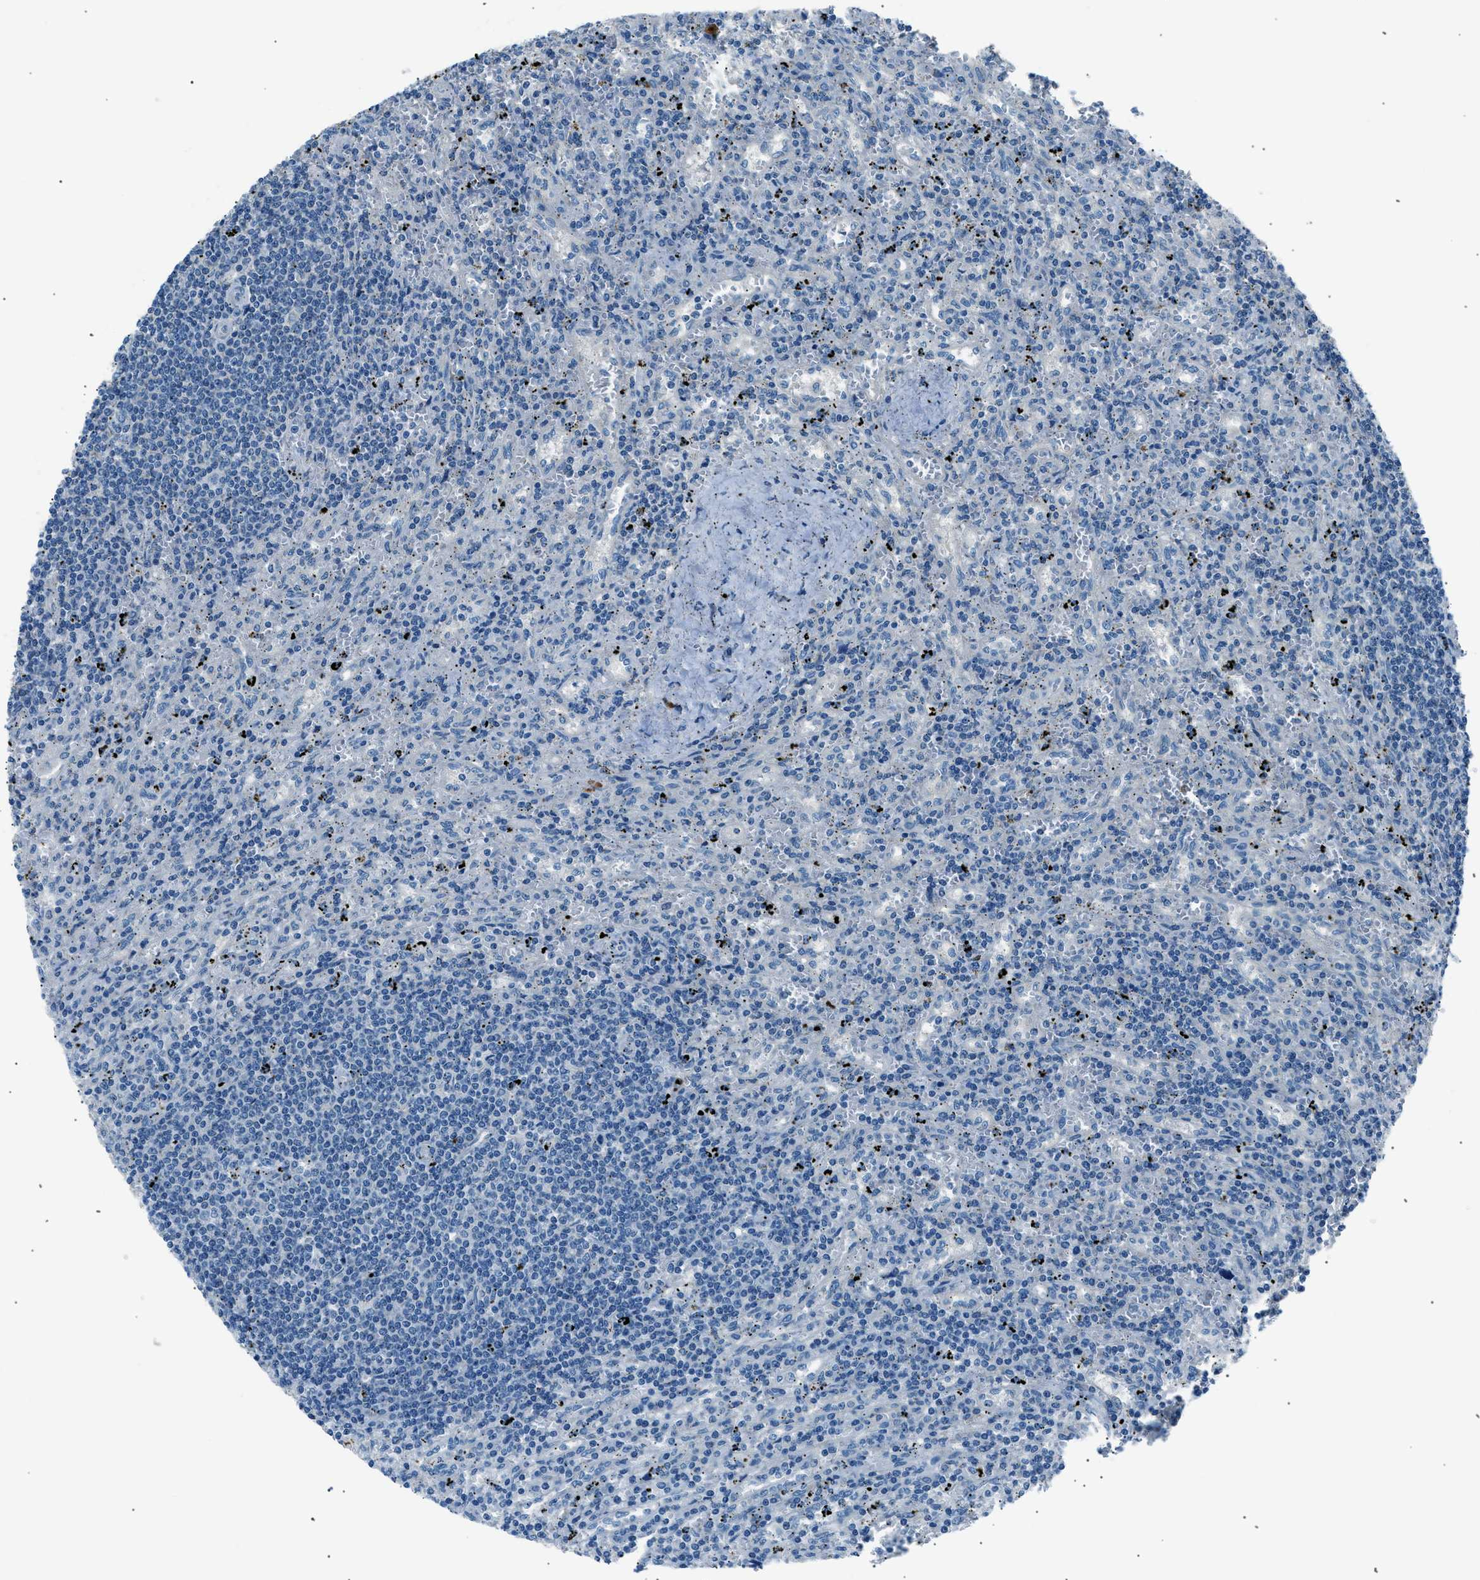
{"staining": {"intensity": "negative", "quantity": "none", "location": "none"}, "tissue": "lymphoma", "cell_type": "Tumor cells", "image_type": "cancer", "snomed": [{"axis": "morphology", "description": "Malignant lymphoma, non-Hodgkin's type, Low grade"}, {"axis": "topography", "description": "Spleen"}], "caption": "Tumor cells are negative for protein expression in human malignant lymphoma, non-Hodgkin's type (low-grade). The staining was performed using DAB to visualize the protein expression in brown, while the nuclei were stained in blue with hematoxylin (Magnification: 20x).", "gene": "LRRC37B", "patient": {"sex": "male", "age": 76}}